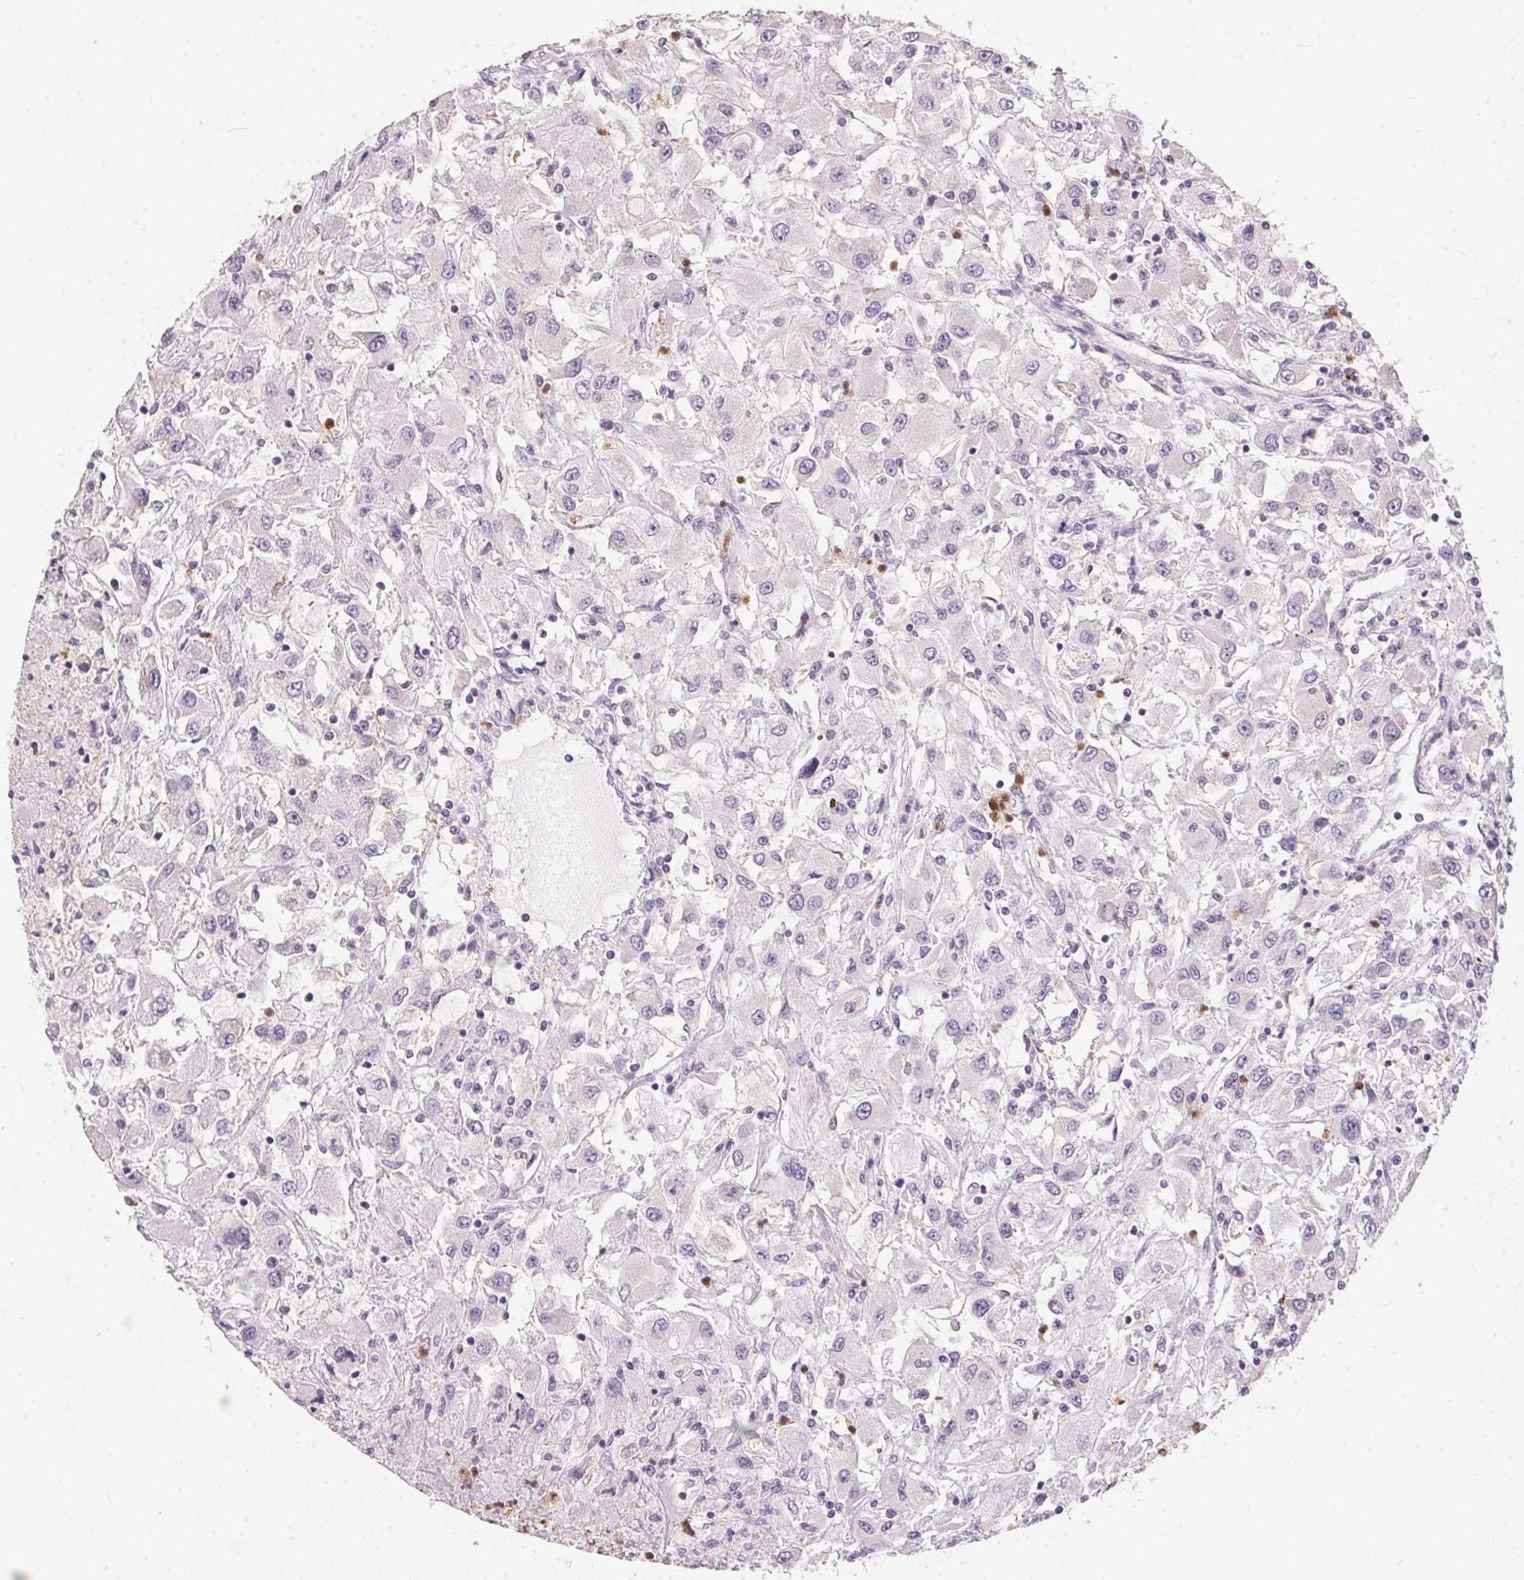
{"staining": {"intensity": "negative", "quantity": "none", "location": "none"}, "tissue": "renal cancer", "cell_type": "Tumor cells", "image_type": "cancer", "snomed": [{"axis": "morphology", "description": "Adenocarcinoma, NOS"}, {"axis": "topography", "description": "Kidney"}], "caption": "DAB (3,3'-diaminobenzidine) immunohistochemical staining of human renal adenocarcinoma demonstrates no significant staining in tumor cells.", "gene": "SERPINB1", "patient": {"sex": "female", "age": 67}}